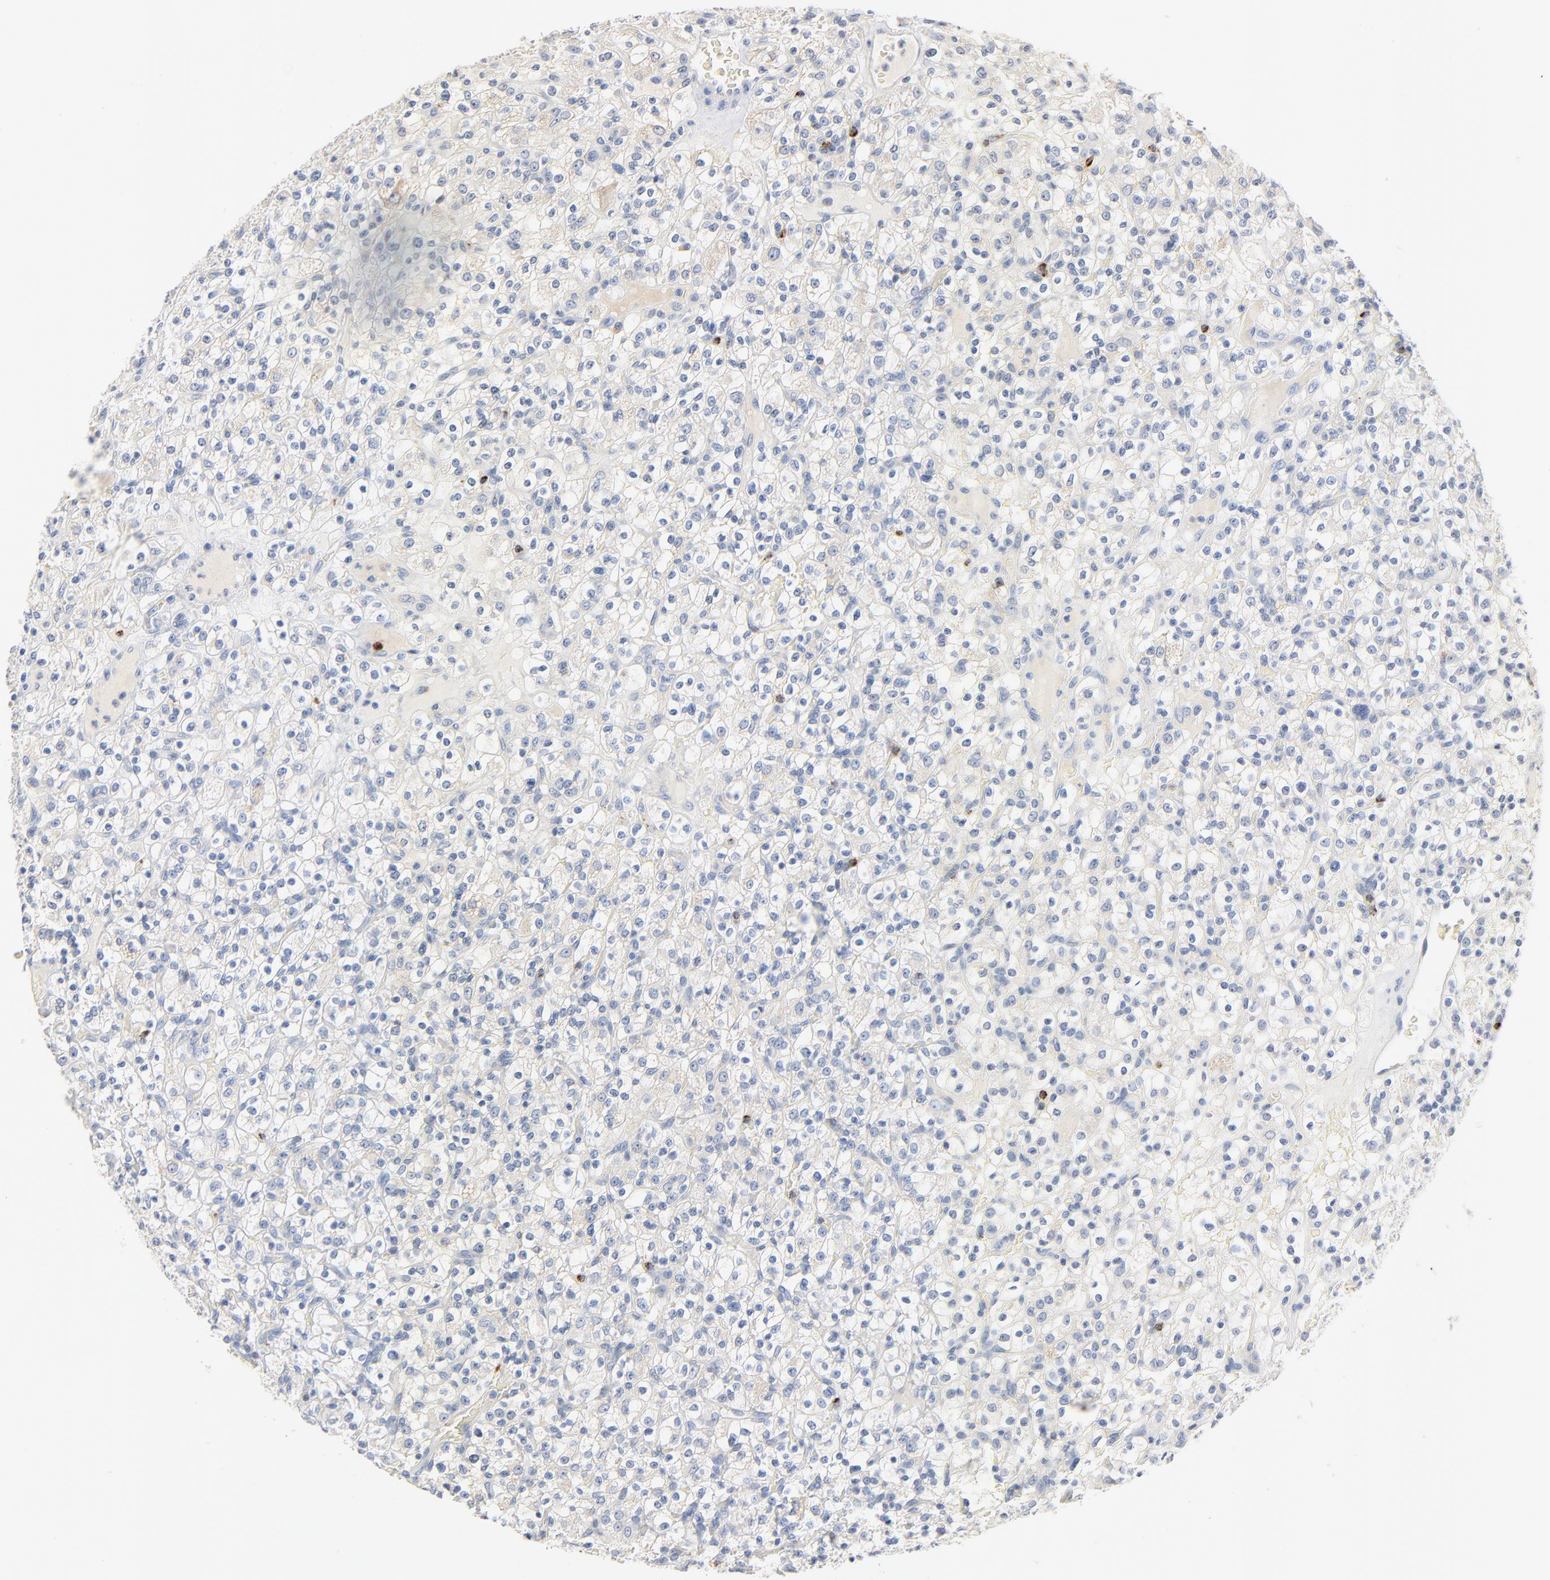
{"staining": {"intensity": "negative", "quantity": "none", "location": "none"}, "tissue": "renal cancer", "cell_type": "Tumor cells", "image_type": "cancer", "snomed": [{"axis": "morphology", "description": "Normal tissue, NOS"}, {"axis": "morphology", "description": "Adenocarcinoma, NOS"}, {"axis": "topography", "description": "Kidney"}], "caption": "This is an immunohistochemistry photomicrograph of human renal adenocarcinoma. There is no expression in tumor cells.", "gene": "GZMB", "patient": {"sex": "female", "age": 72}}